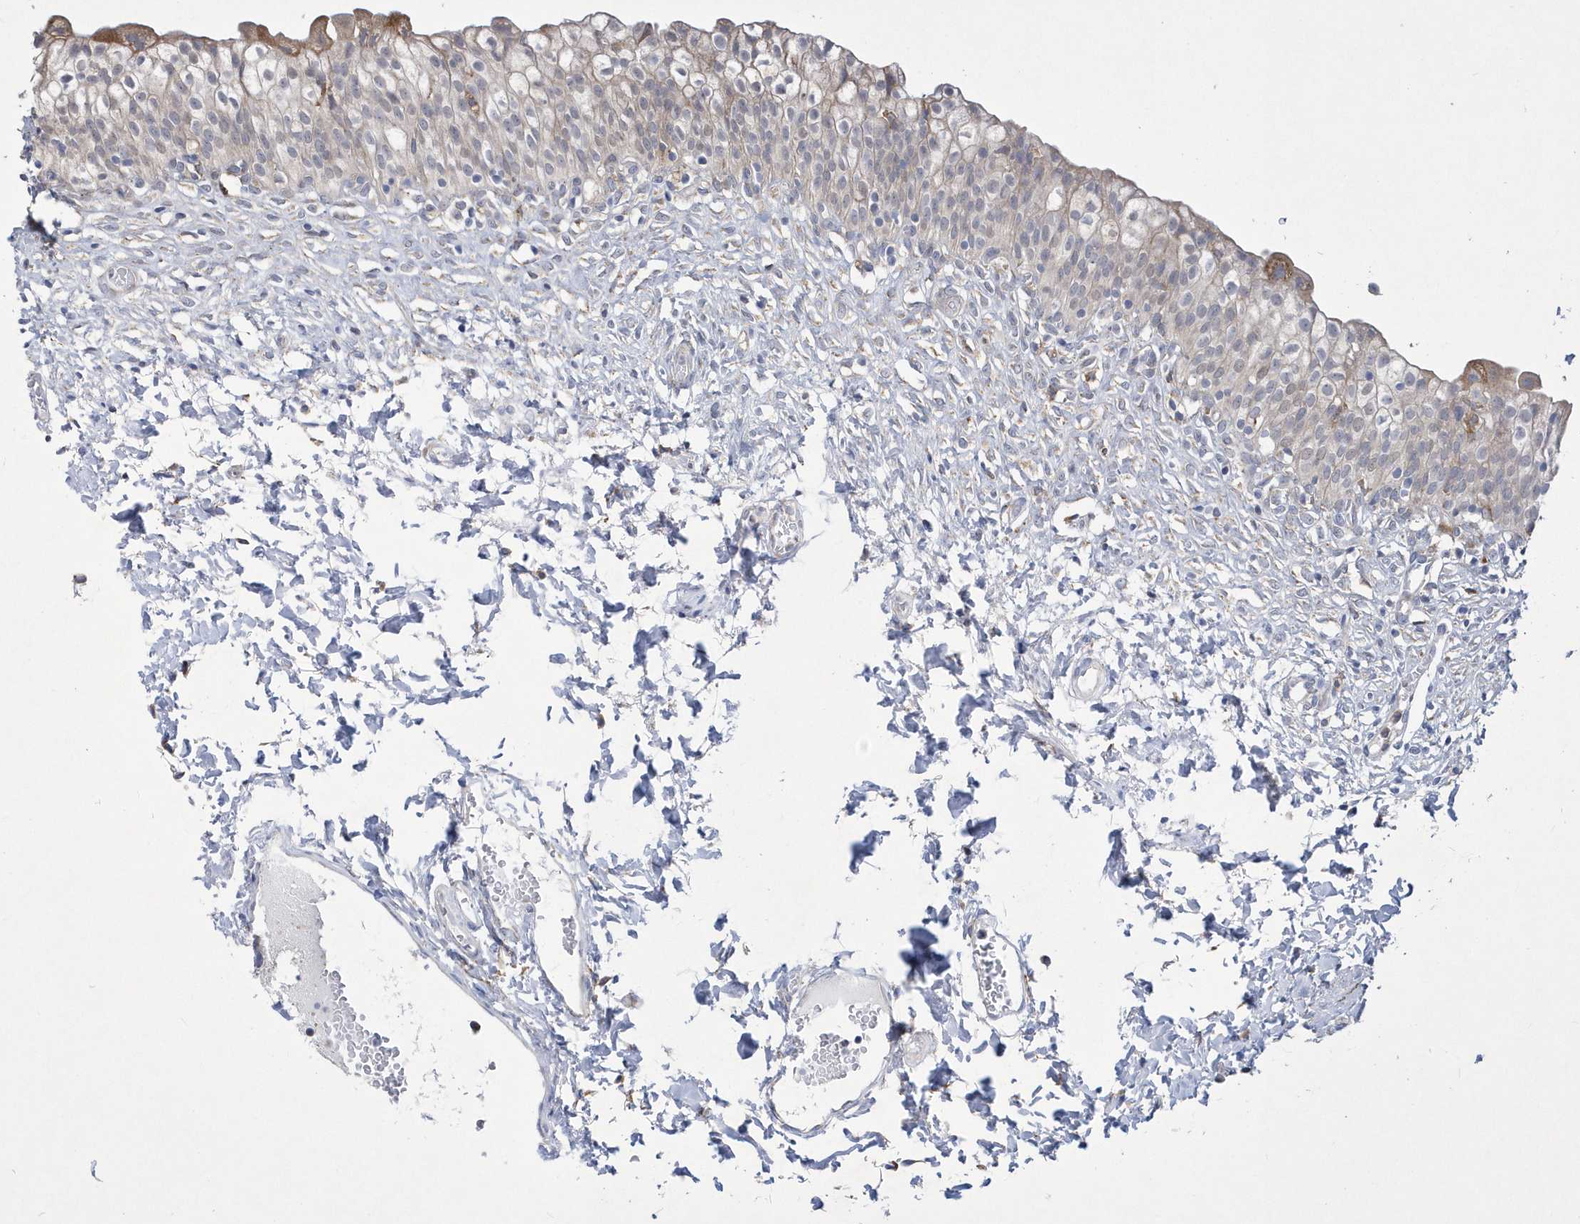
{"staining": {"intensity": "moderate", "quantity": "<25%", "location": "cytoplasmic/membranous"}, "tissue": "urinary bladder", "cell_type": "Urothelial cells", "image_type": "normal", "snomed": [{"axis": "morphology", "description": "Normal tissue, NOS"}, {"axis": "topography", "description": "Urinary bladder"}], "caption": "This photomicrograph shows immunohistochemistry (IHC) staining of unremarkable human urinary bladder, with low moderate cytoplasmic/membranous expression in about <25% of urothelial cells.", "gene": "MED31", "patient": {"sex": "male", "age": 55}}